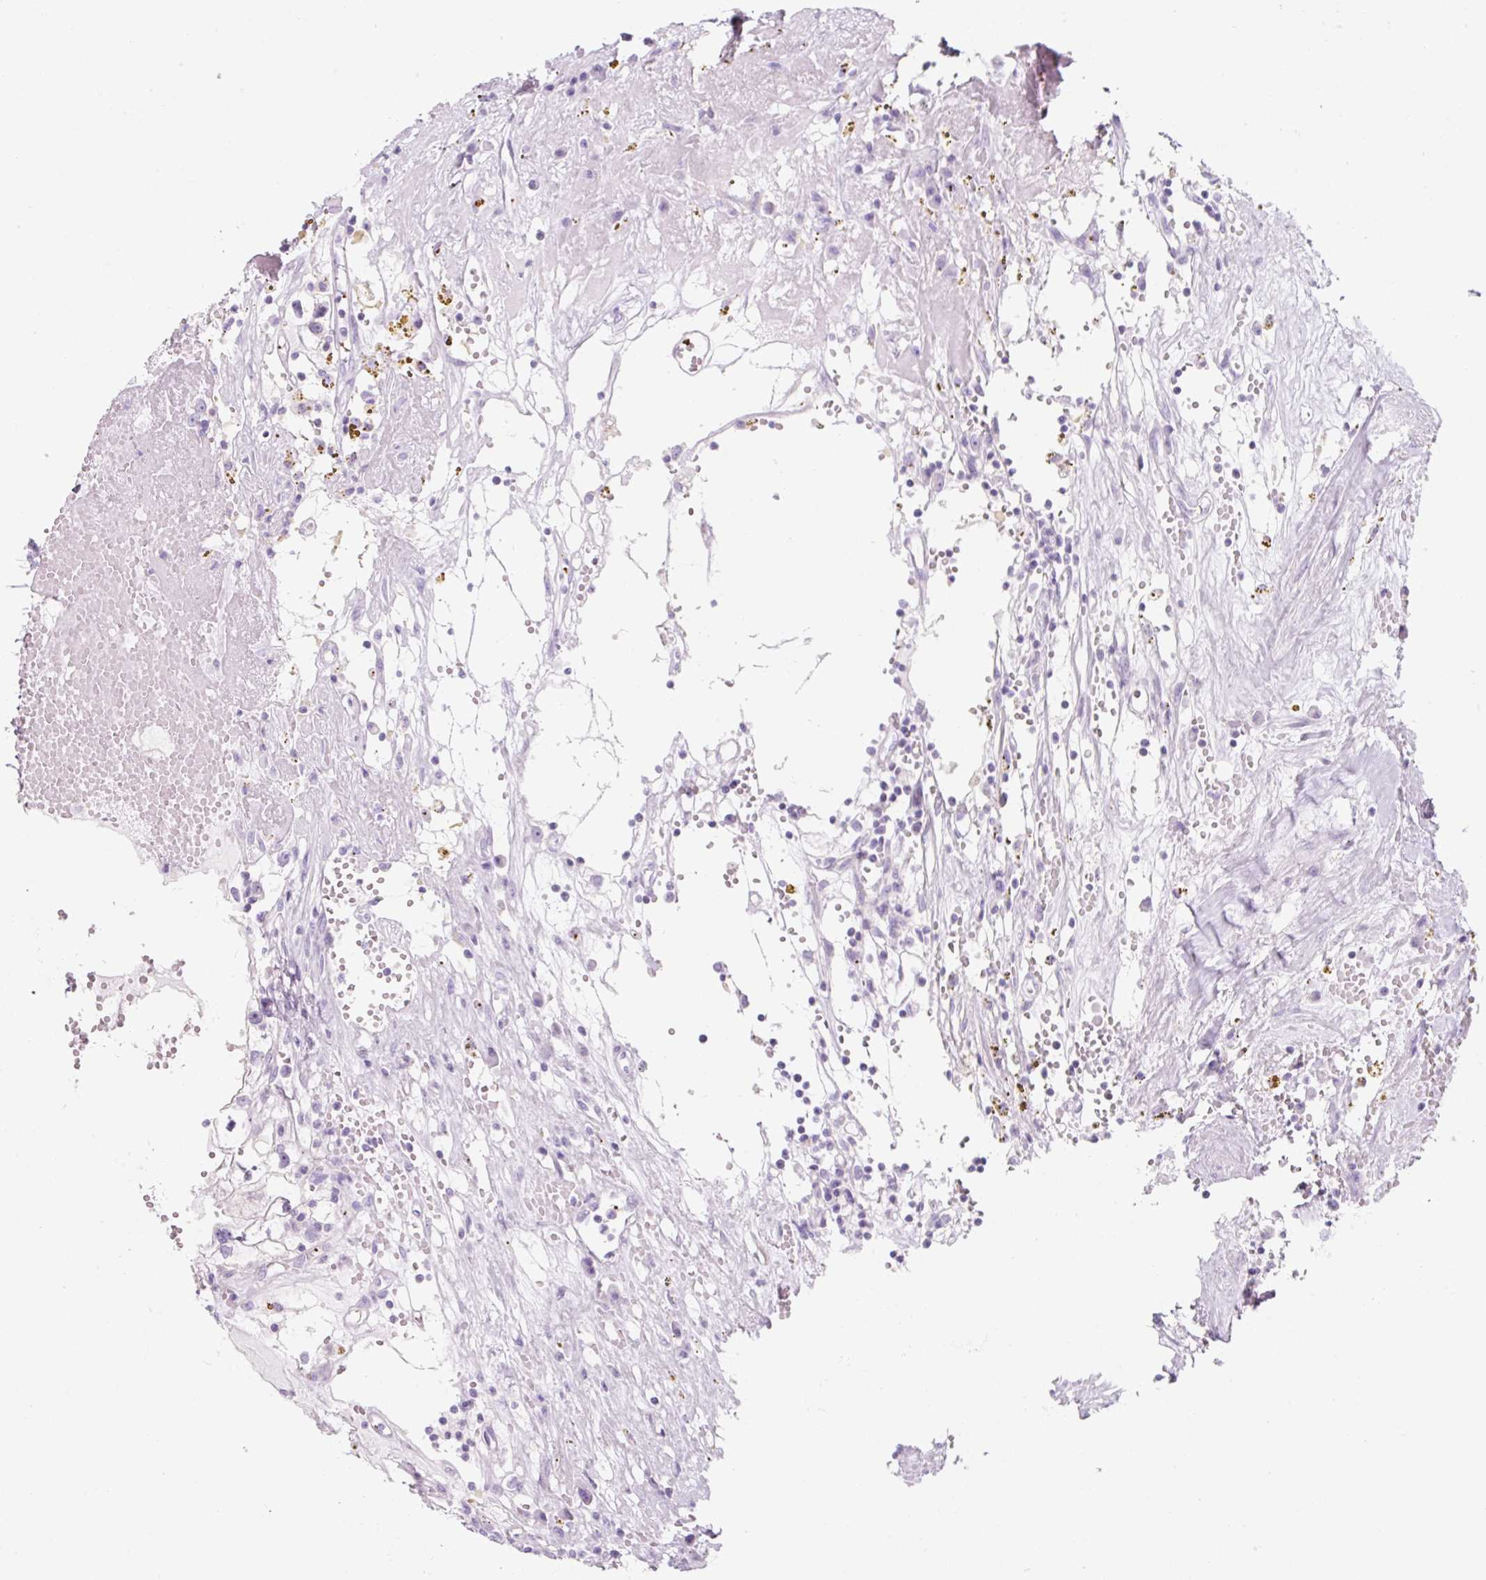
{"staining": {"intensity": "negative", "quantity": "none", "location": "none"}, "tissue": "renal cancer", "cell_type": "Tumor cells", "image_type": "cancer", "snomed": [{"axis": "morphology", "description": "Adenocarcinoma, NOS"}, {"axis": "topography", "description": "Kidney"}], "caption": "Tumor cells are negative for protein expression in human renal cancer.", "gene": "PF4V1", "patient": {"sex": "male", "age": 56}}